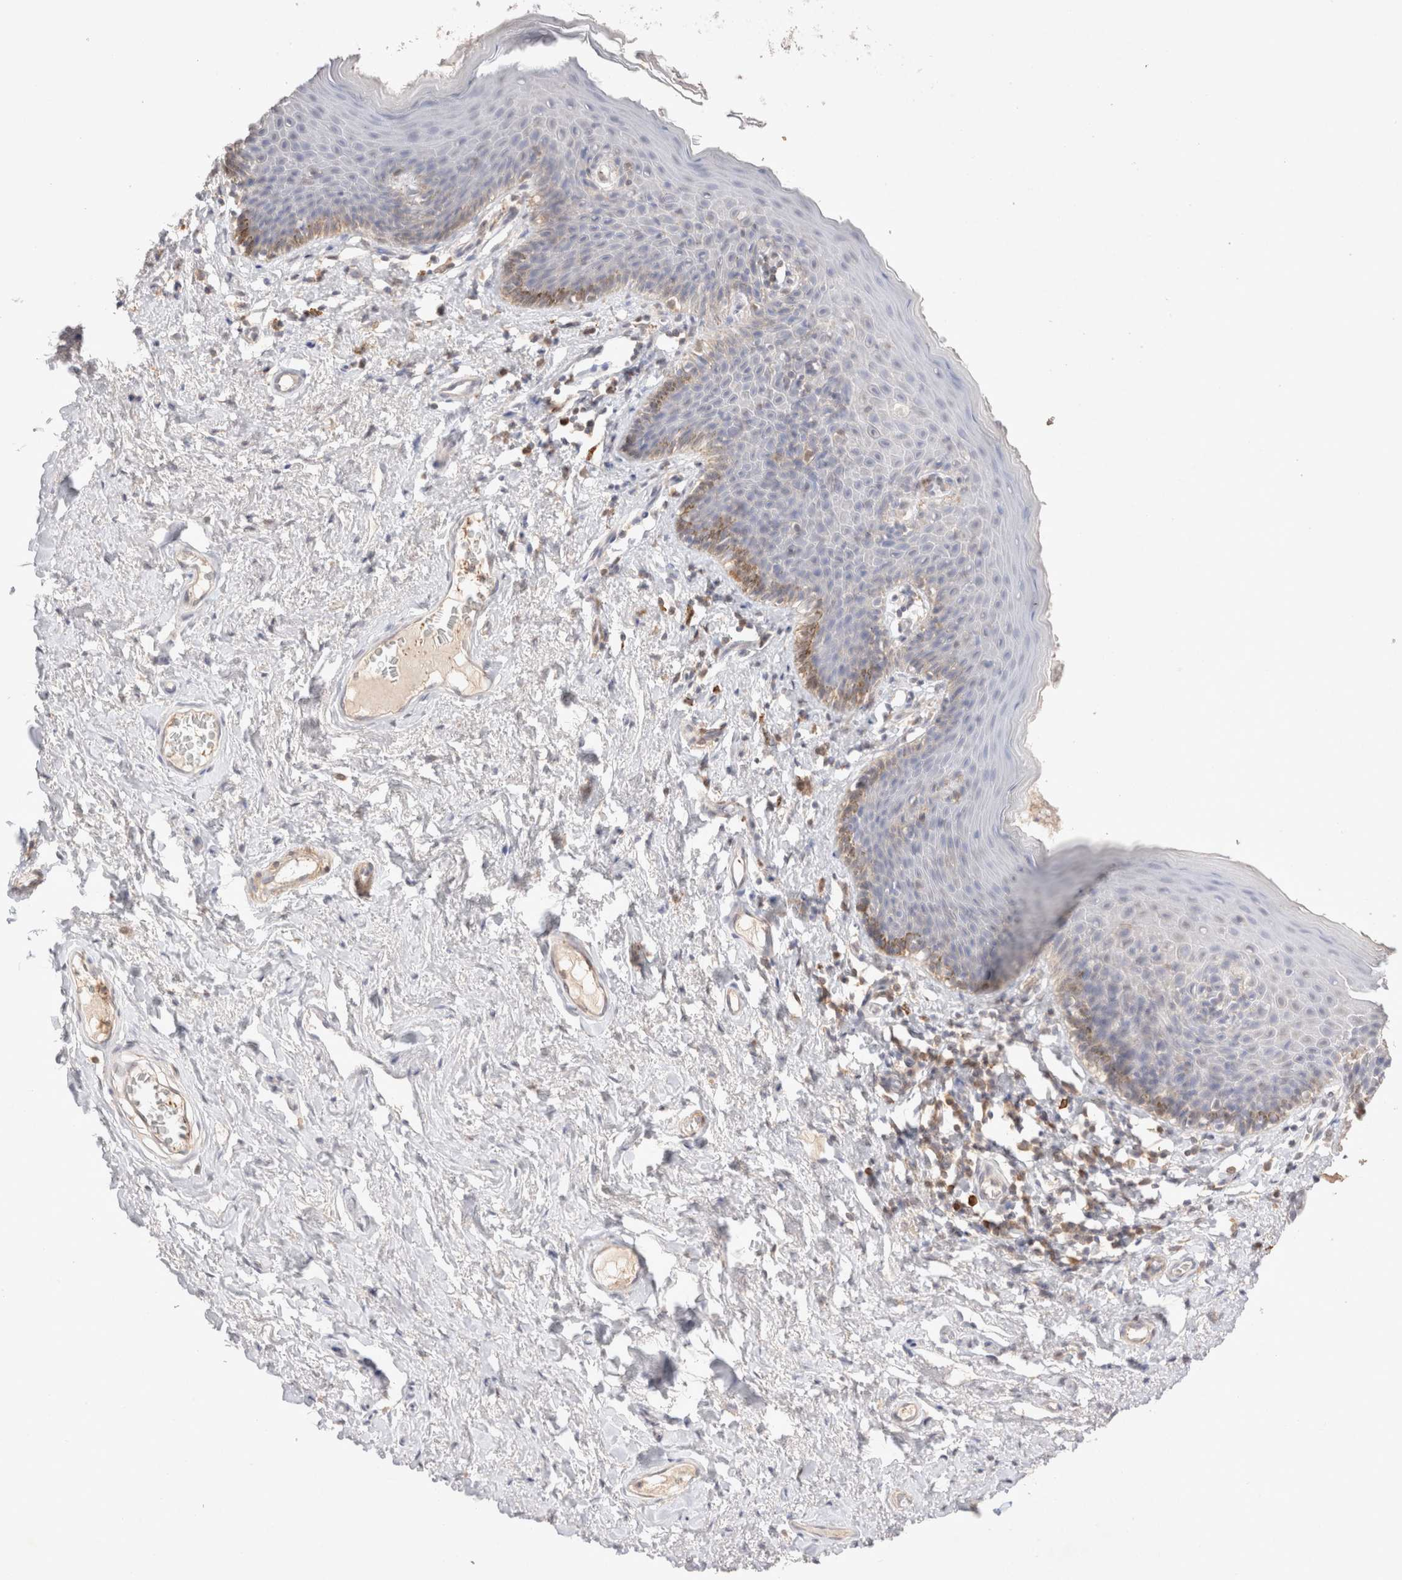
{"staining": {"intensity": "moderate", "quantity": "<25%", "location": "cytoplasmic/membranous"}, "tissue": "skin", "cell_type": "Epidermal cells", "image_type": "normal", "snomed": [{"axis": "morphology", "description": "Normal tissue, NOS"}, {"axis": "topography", "description": "Vulva"}], "caption": "A micrograph of skin stained for a protein exhibits moderate cytoplasmic/membranous brown staining in epidermal cells. The protein of interest is stained brown, and the nuclei are stained in blue (DAB IHC with brightfield microscopy, high magnification).", "gene": "STARD10", "patient": {"sex": "female", "age": 66}}